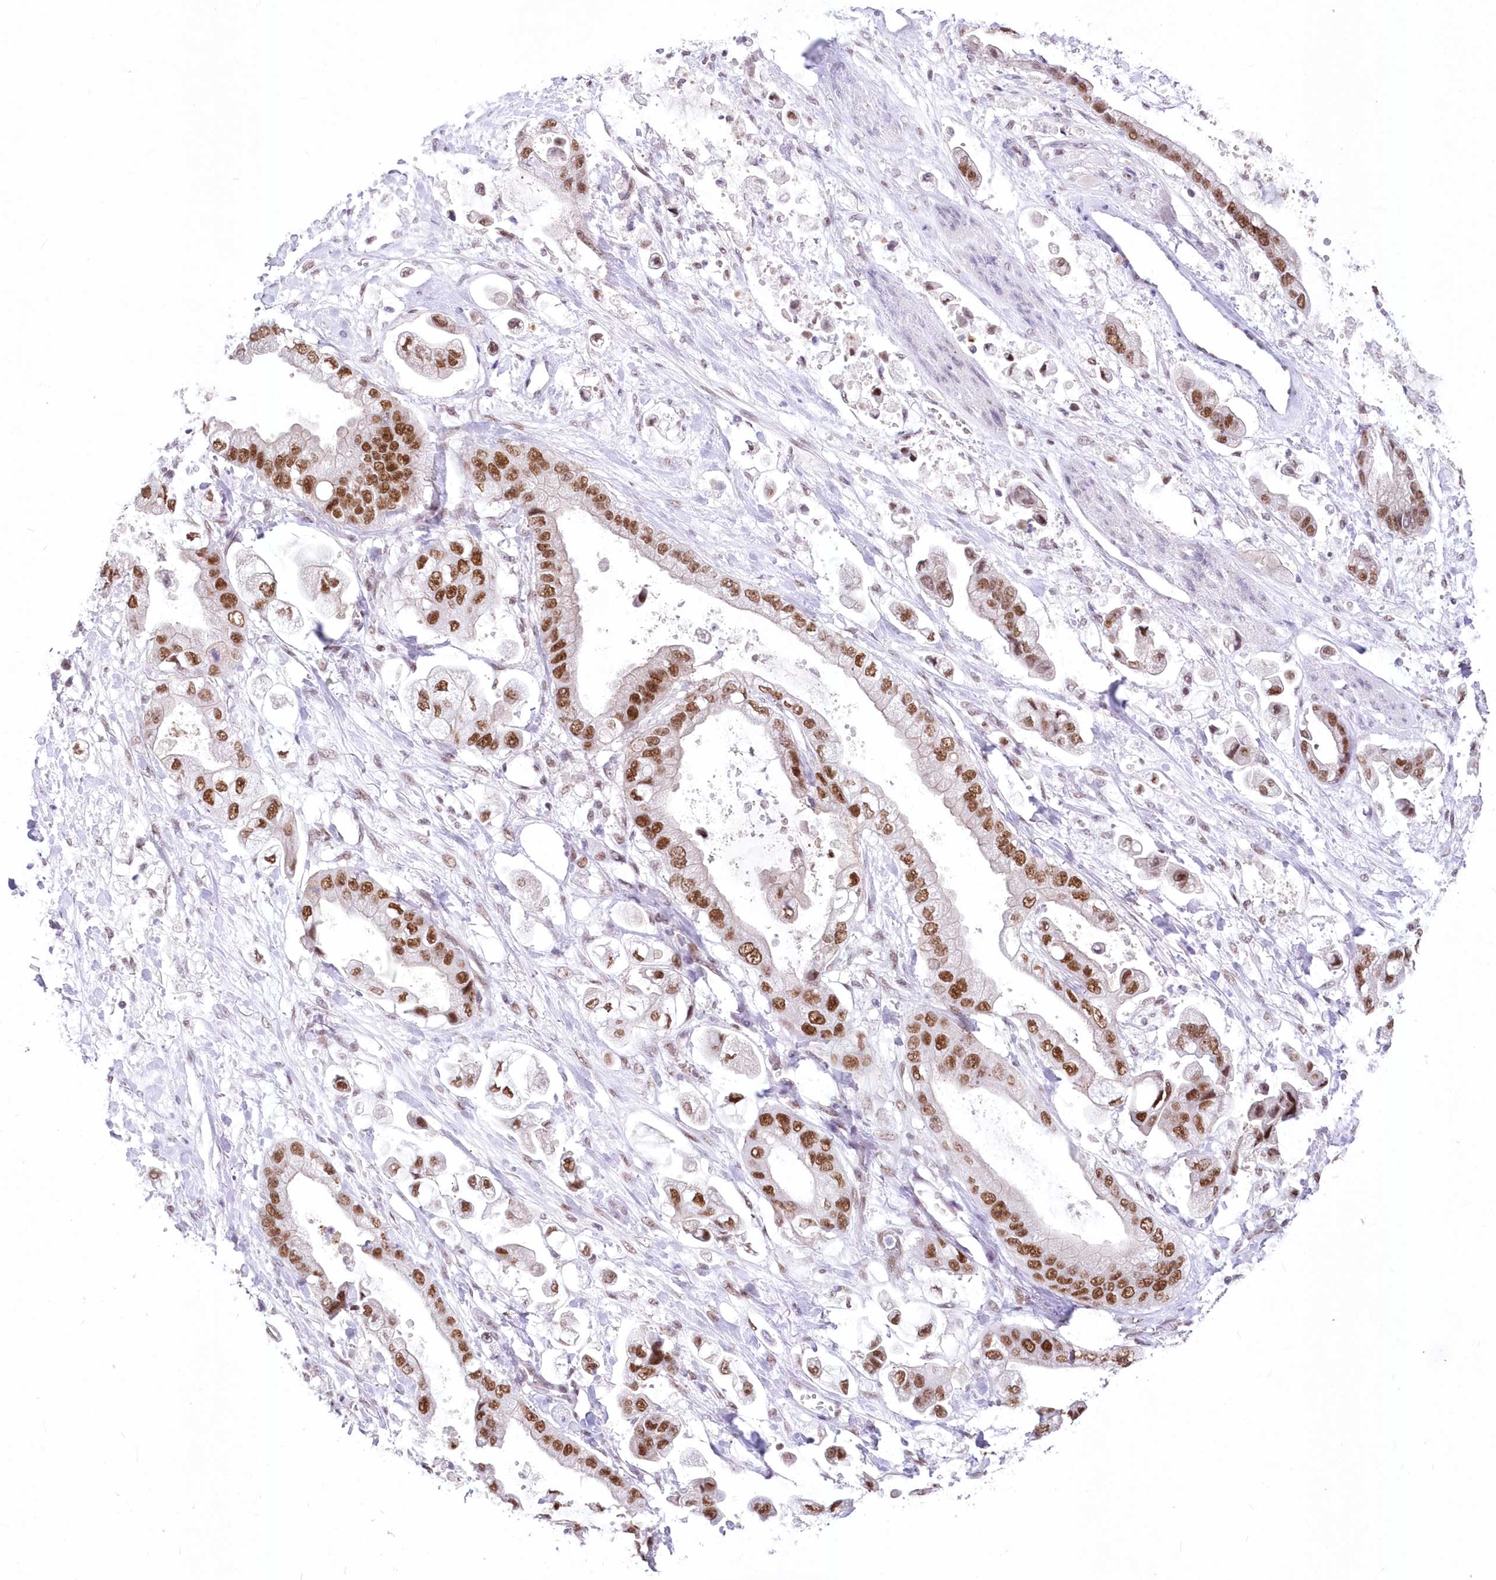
{"staining": {"intensity": "strong", "quantity": ">75%", "location": "nuclear"}, "tissue": "stomach cancer", "cell_type": "Tumor cells", "image_type": "cancer", "snomed": [{"axis": "morphology", "description": "Adenocarcinoma, NOS"}, {"axis": "topography", "description": "Stomach"}], "caption": "Immunohistochemical staining of stomach adenocarcinoma demonstrates strong nuclear protein staining in about >75% of tumor cells. Using DAB (brown) and hematoxylin (blue) stains, captured at high magnification using brightfield microscopy.", "gene": "NSUN2", "patient": {"sex": "male", "age": 62}}